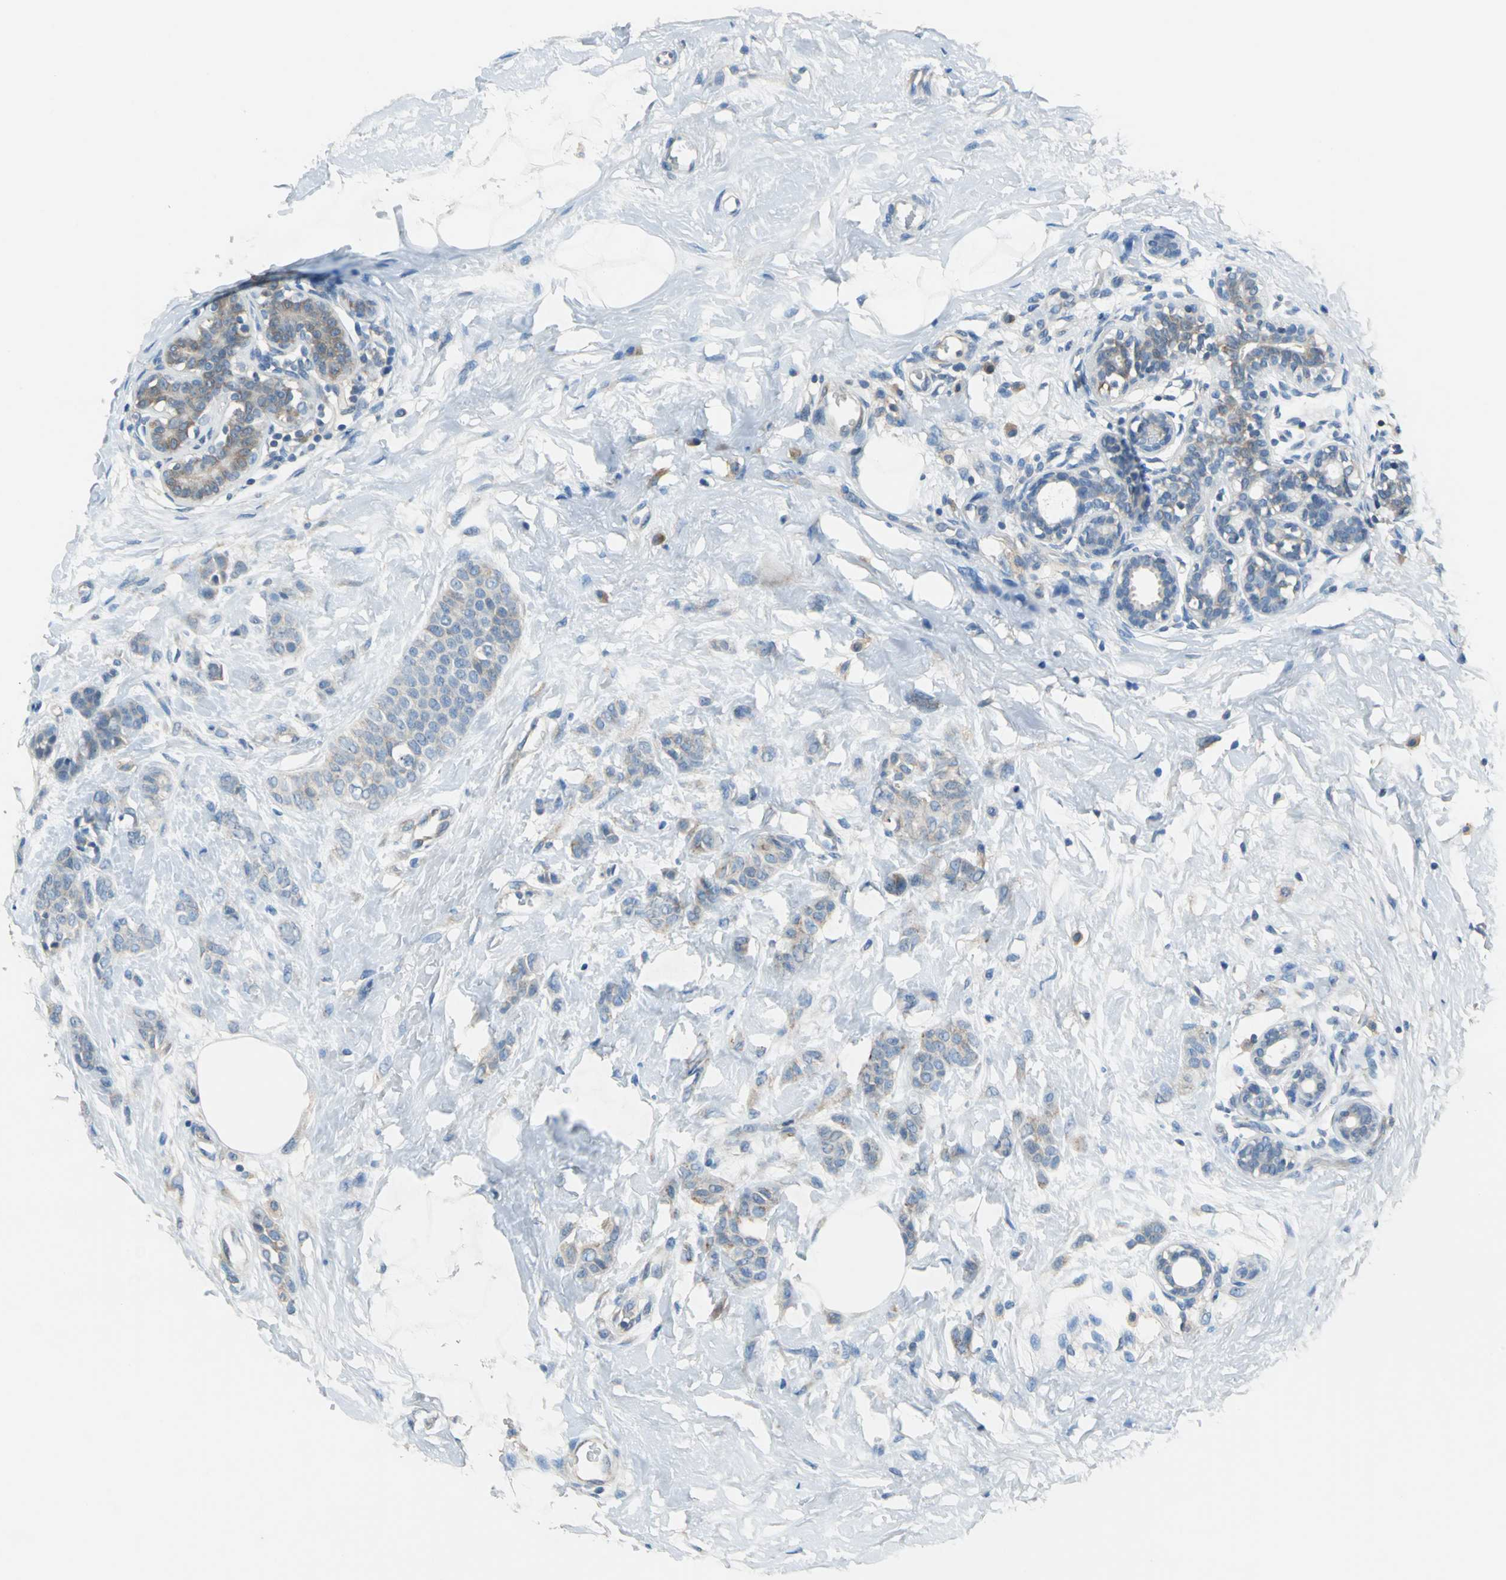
{"staining": {"intensity": "weak", "quantity": "25%-75%", "location": "cytoplasmic/membranous"}, "tissue": "breast cancer", "cell_type": "Tumor cells", "image_type": "cancer", "snomed": [{"axis": "morphology", "description": "Lobular carcinoma, in situ"}, {"axis": "morphology", "description": "Lobular carcinoma"}, {"axis": "topography", "description": "Breast"}], "caption": "Human lobular carcinoma (breast) stained with a protein marker reveals weak staining in tumor cells.", "gene": "PRKCA", "patient": {"sex": "female", "age": 41}}